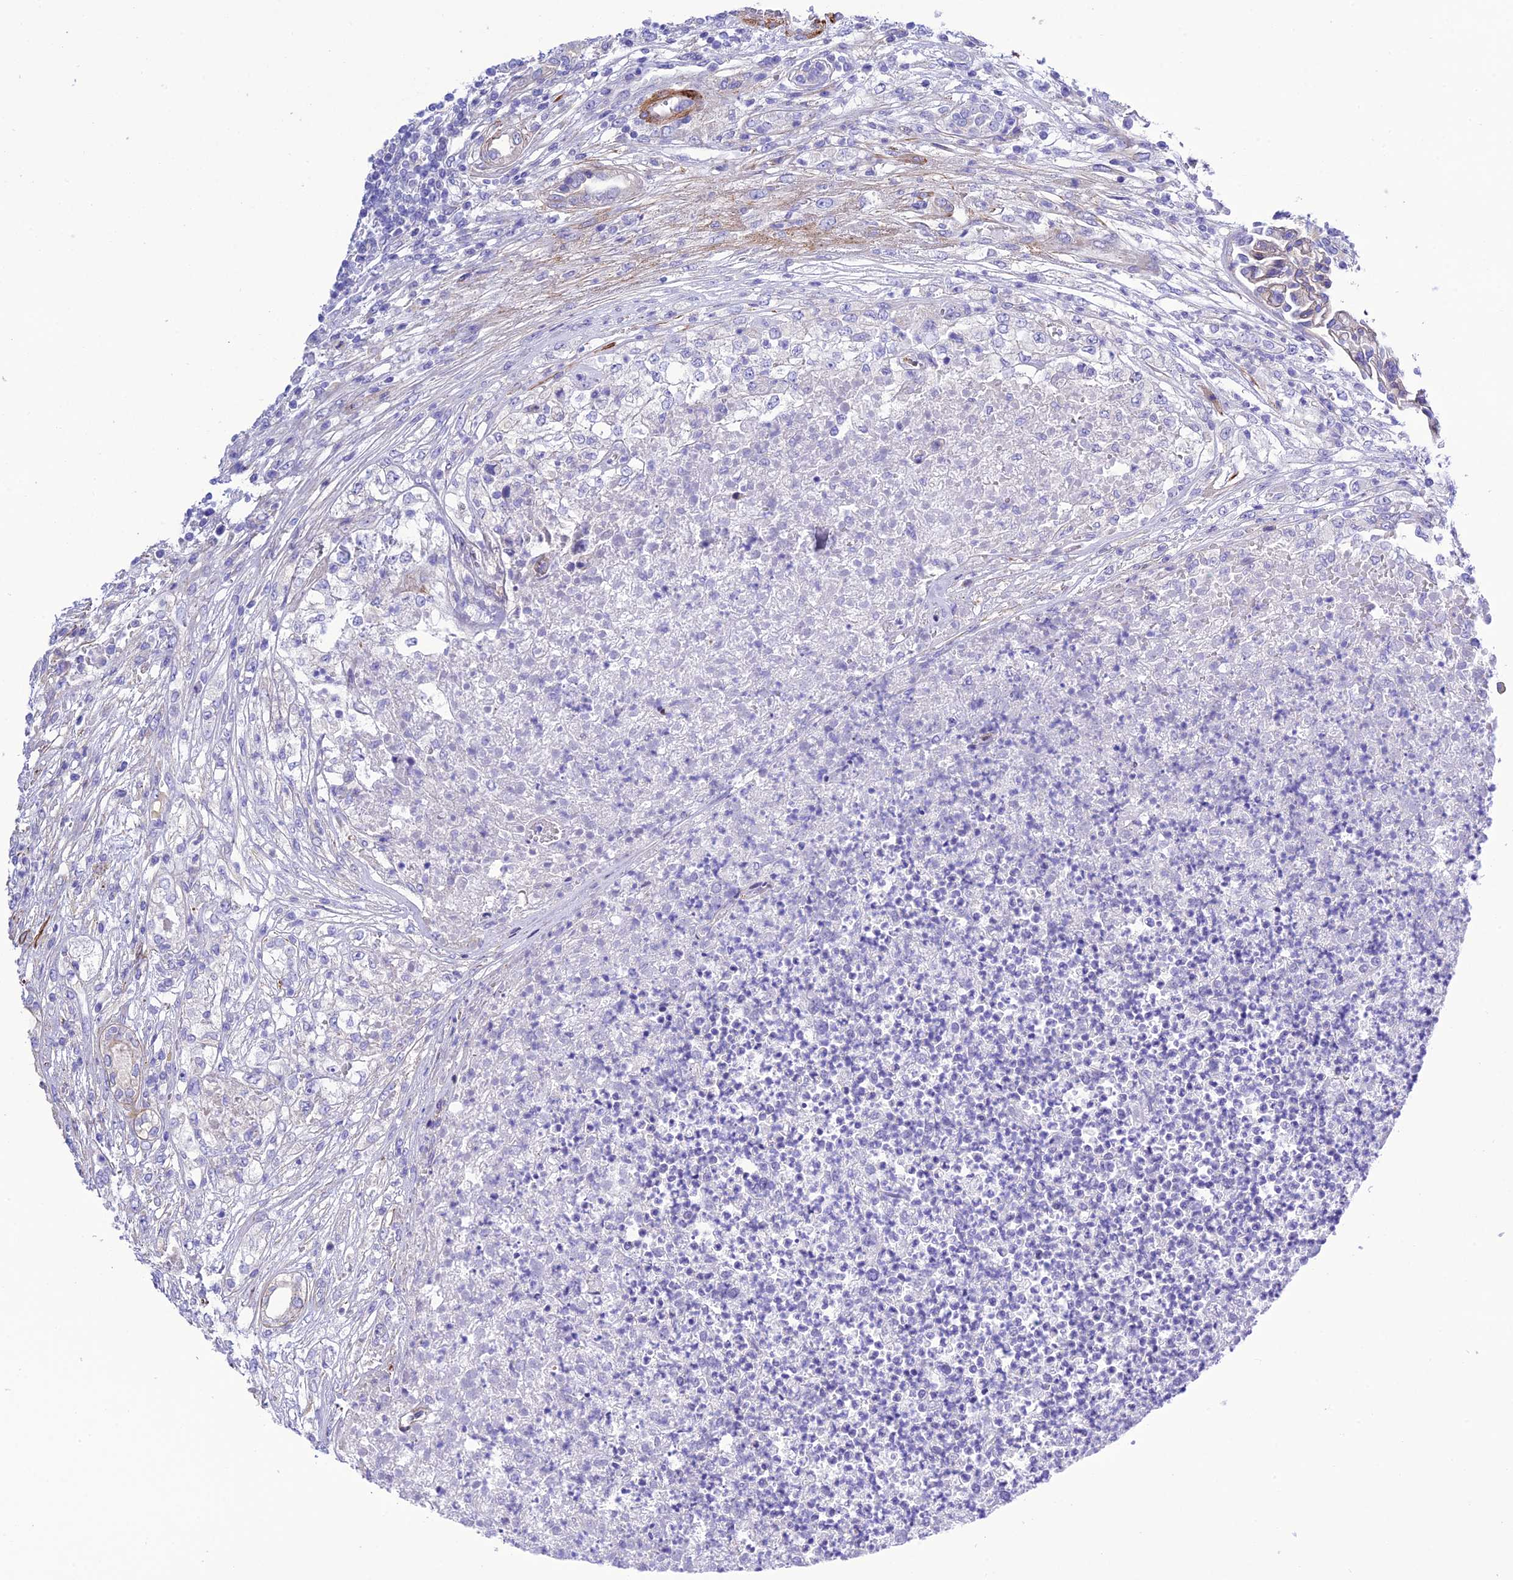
{"staining": {"intensity": "negative", "quantity": "none", "location": "none"}, "tissue": "renal cancer", "cell_type": "Tumor cells", "image_type": "cancer", "snomed": [{"axis": "morphology", "description": "Adenocarcinoma, NOS"}, {"axis": "topography", "description": "Kidney"}], "caption": "Tumor cells show no significant protein staining in adenocarcinoma (renal).", "gene": "FRA10AC1", "patient": {"sex": "female", "age": 54}}